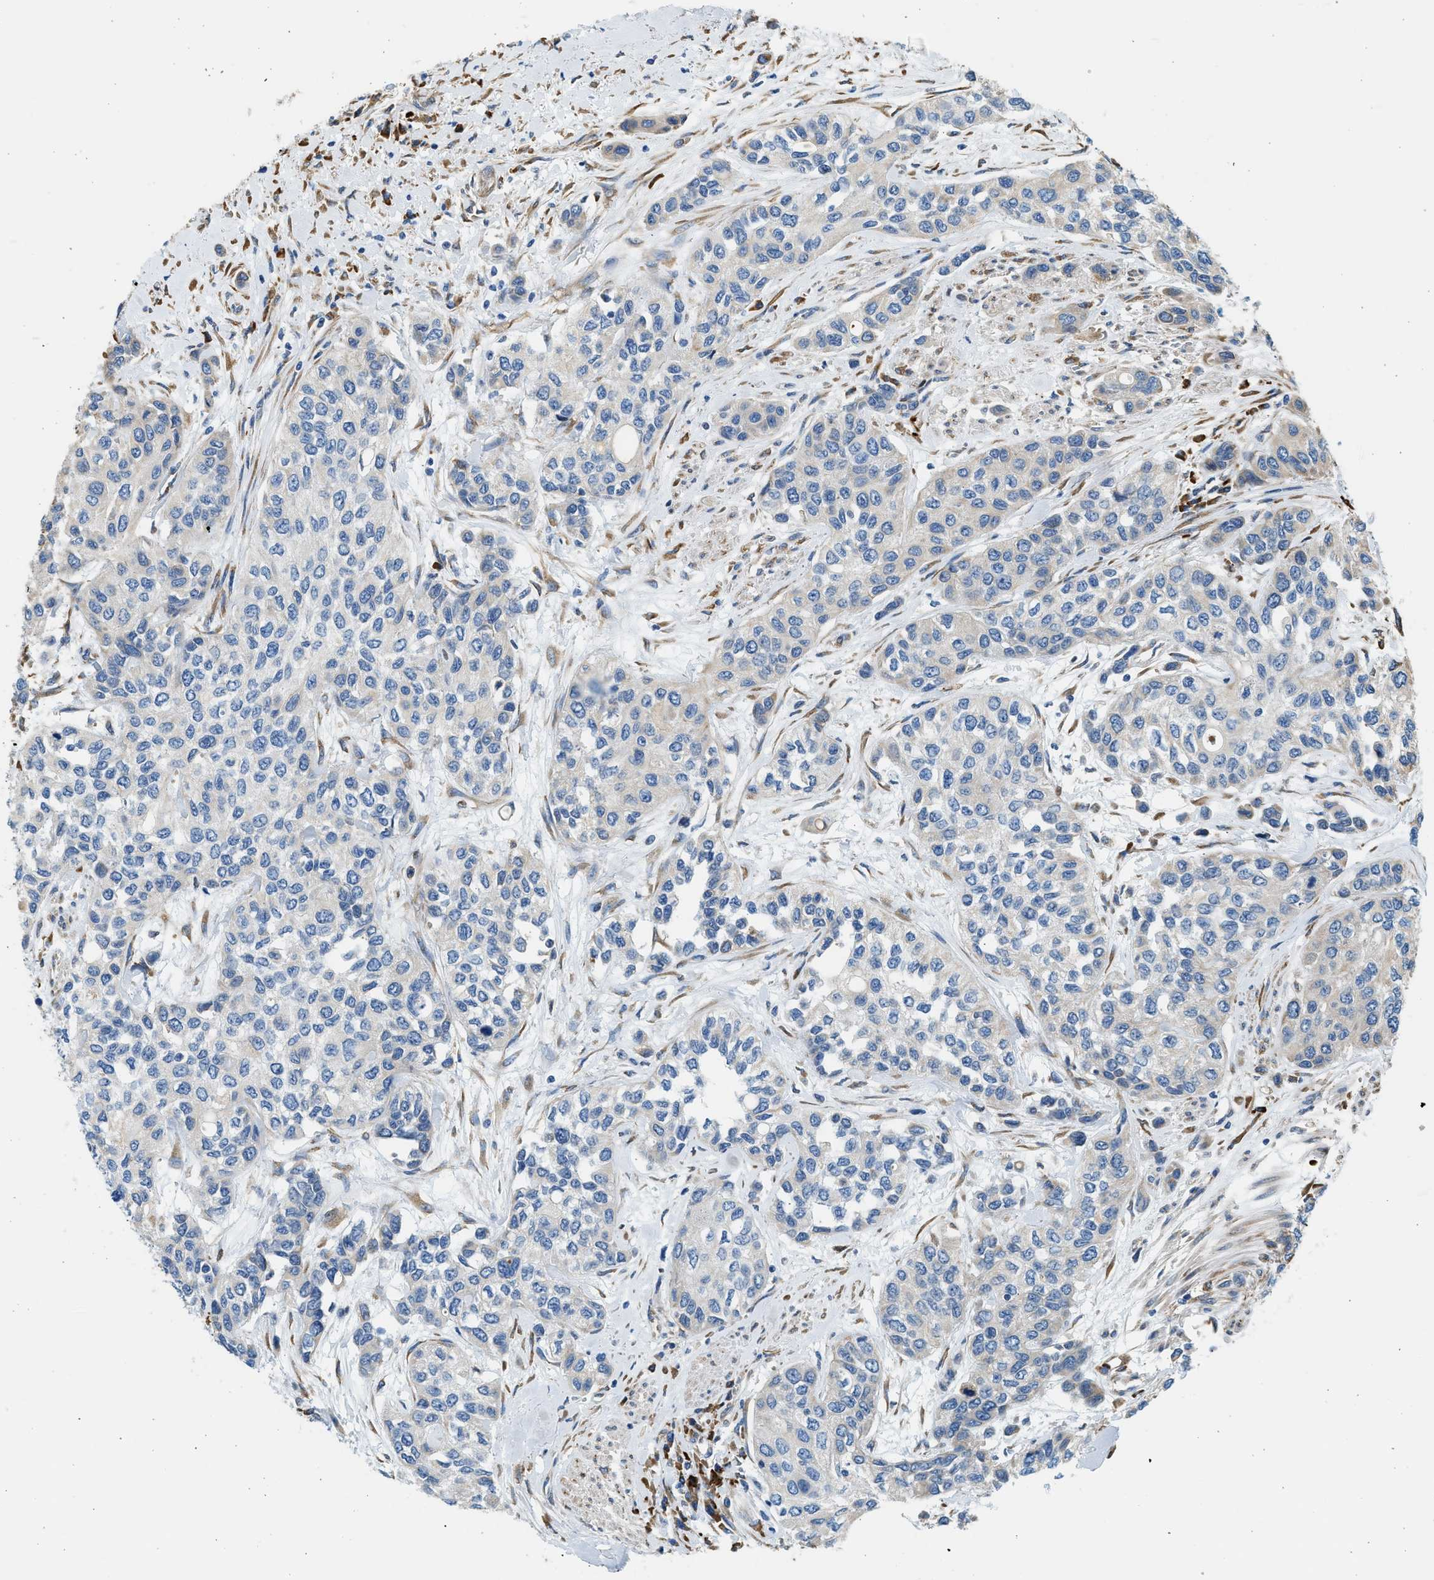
{"staining": {"intensity": "negative", "quantity": "none", "location": "none"}, "tissue": "urothelial cancer", "cell_type": "Tumor cells", "image_type": "cancer", "snomed": [{"axis": "morphology", "description": "Urothelial carcinoma, High grade"}, {"axis": "topography", "description": "Urinary bladder"}], "caption": "A high-resolution micrograph shows immunohistochemistry staining of urothelial cancer, which reveals no significant positivity in tumor cells.", "gene": "CNTN6", "patient": {"sex": "female", "age": 56}}